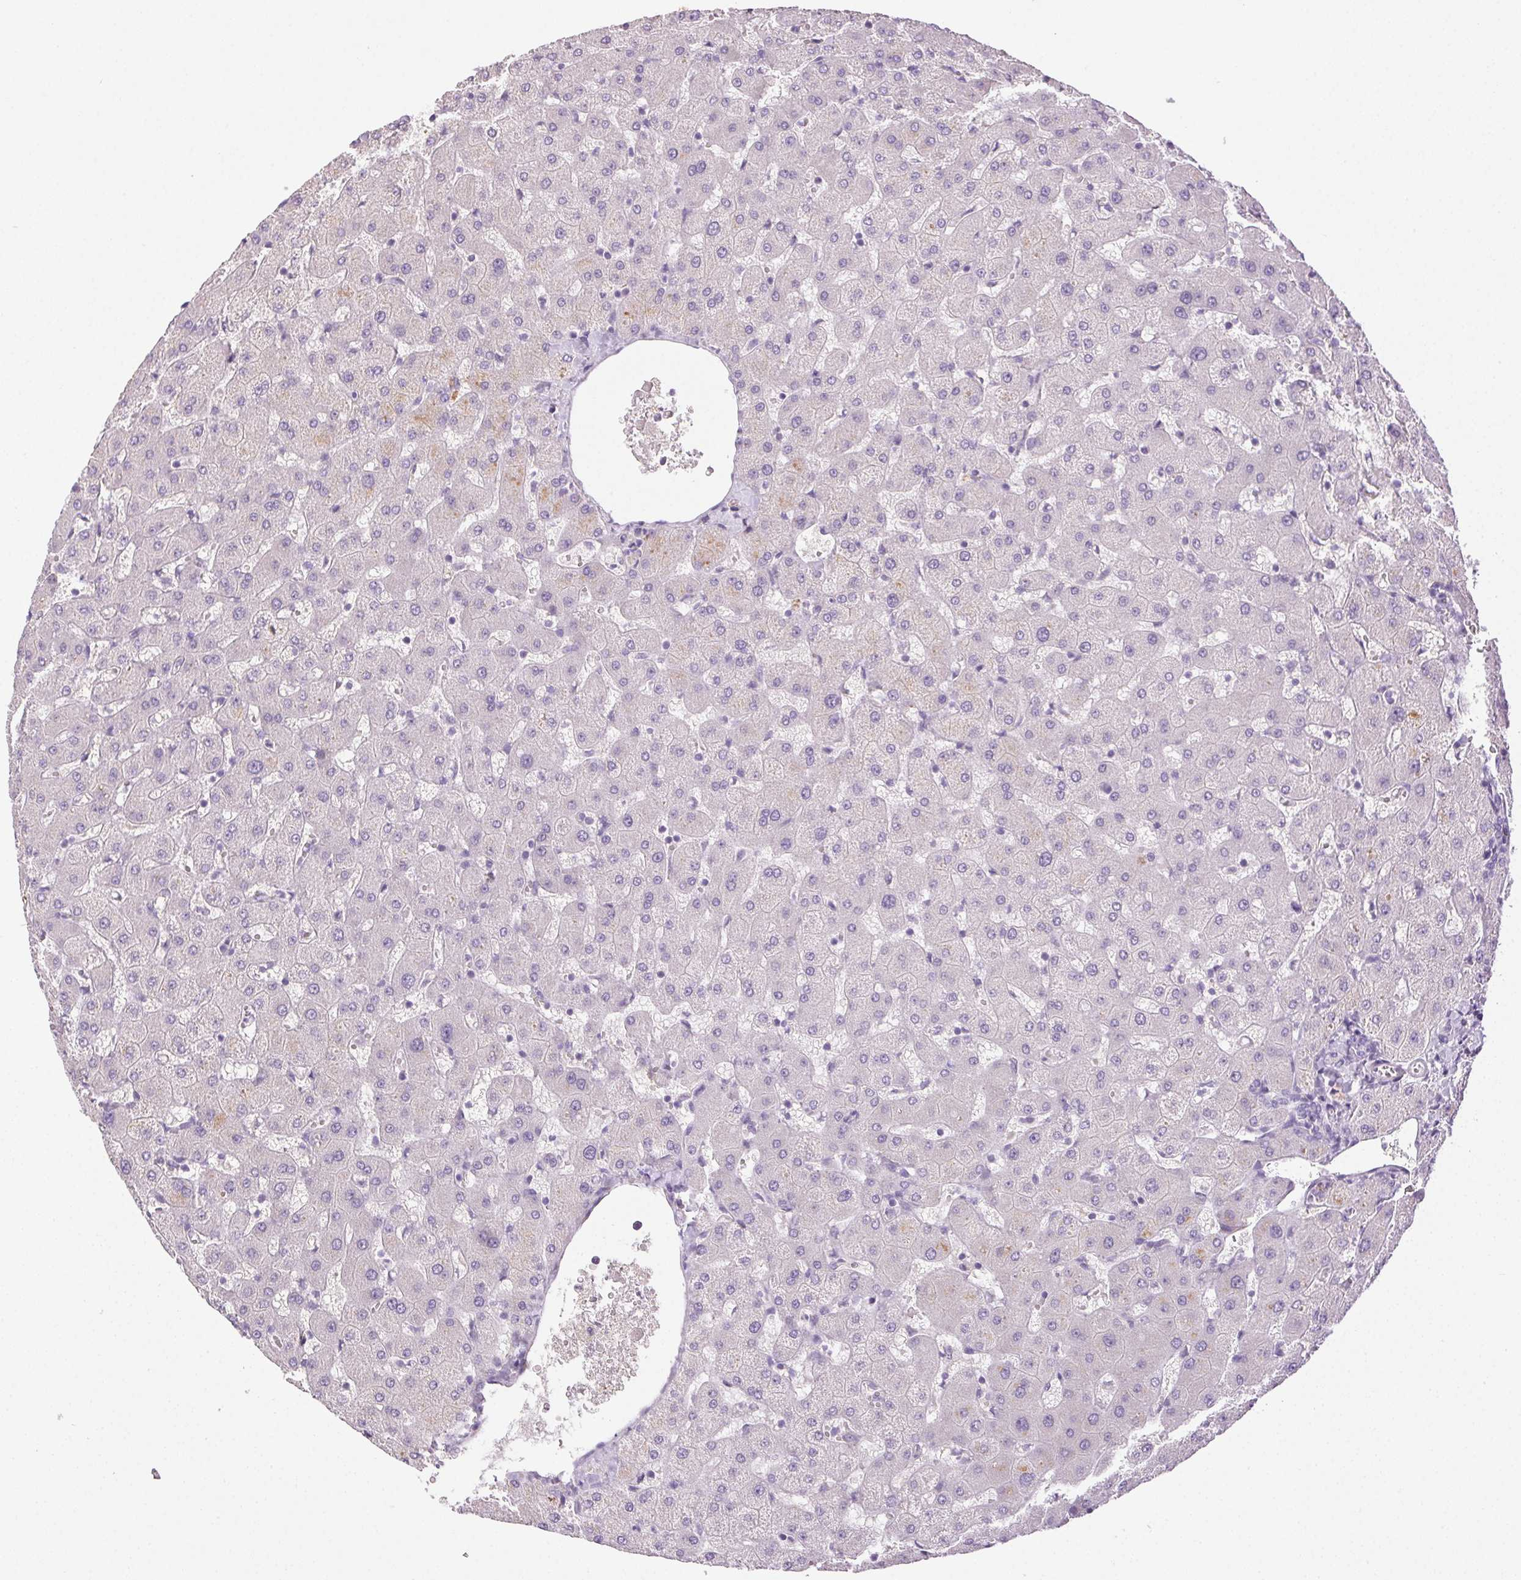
{"staining": {"intensity": "negative", "quantity": "none", "location": "none"}, "tissue": "liver", "cell_type": "Cholangiocytes", "image_type": "normal", "snomed": [{"axis": "morphology", "description": "Normal tissue, NOS"}, {"axis": "topography", "description": "Liver"}], "caption": "Immunohistochemistry of unremarkable liver demonstrates no staining in cholangiocytes.", "gene": "BPIFB2", "patient": {"sex": "female", "age": 63}}